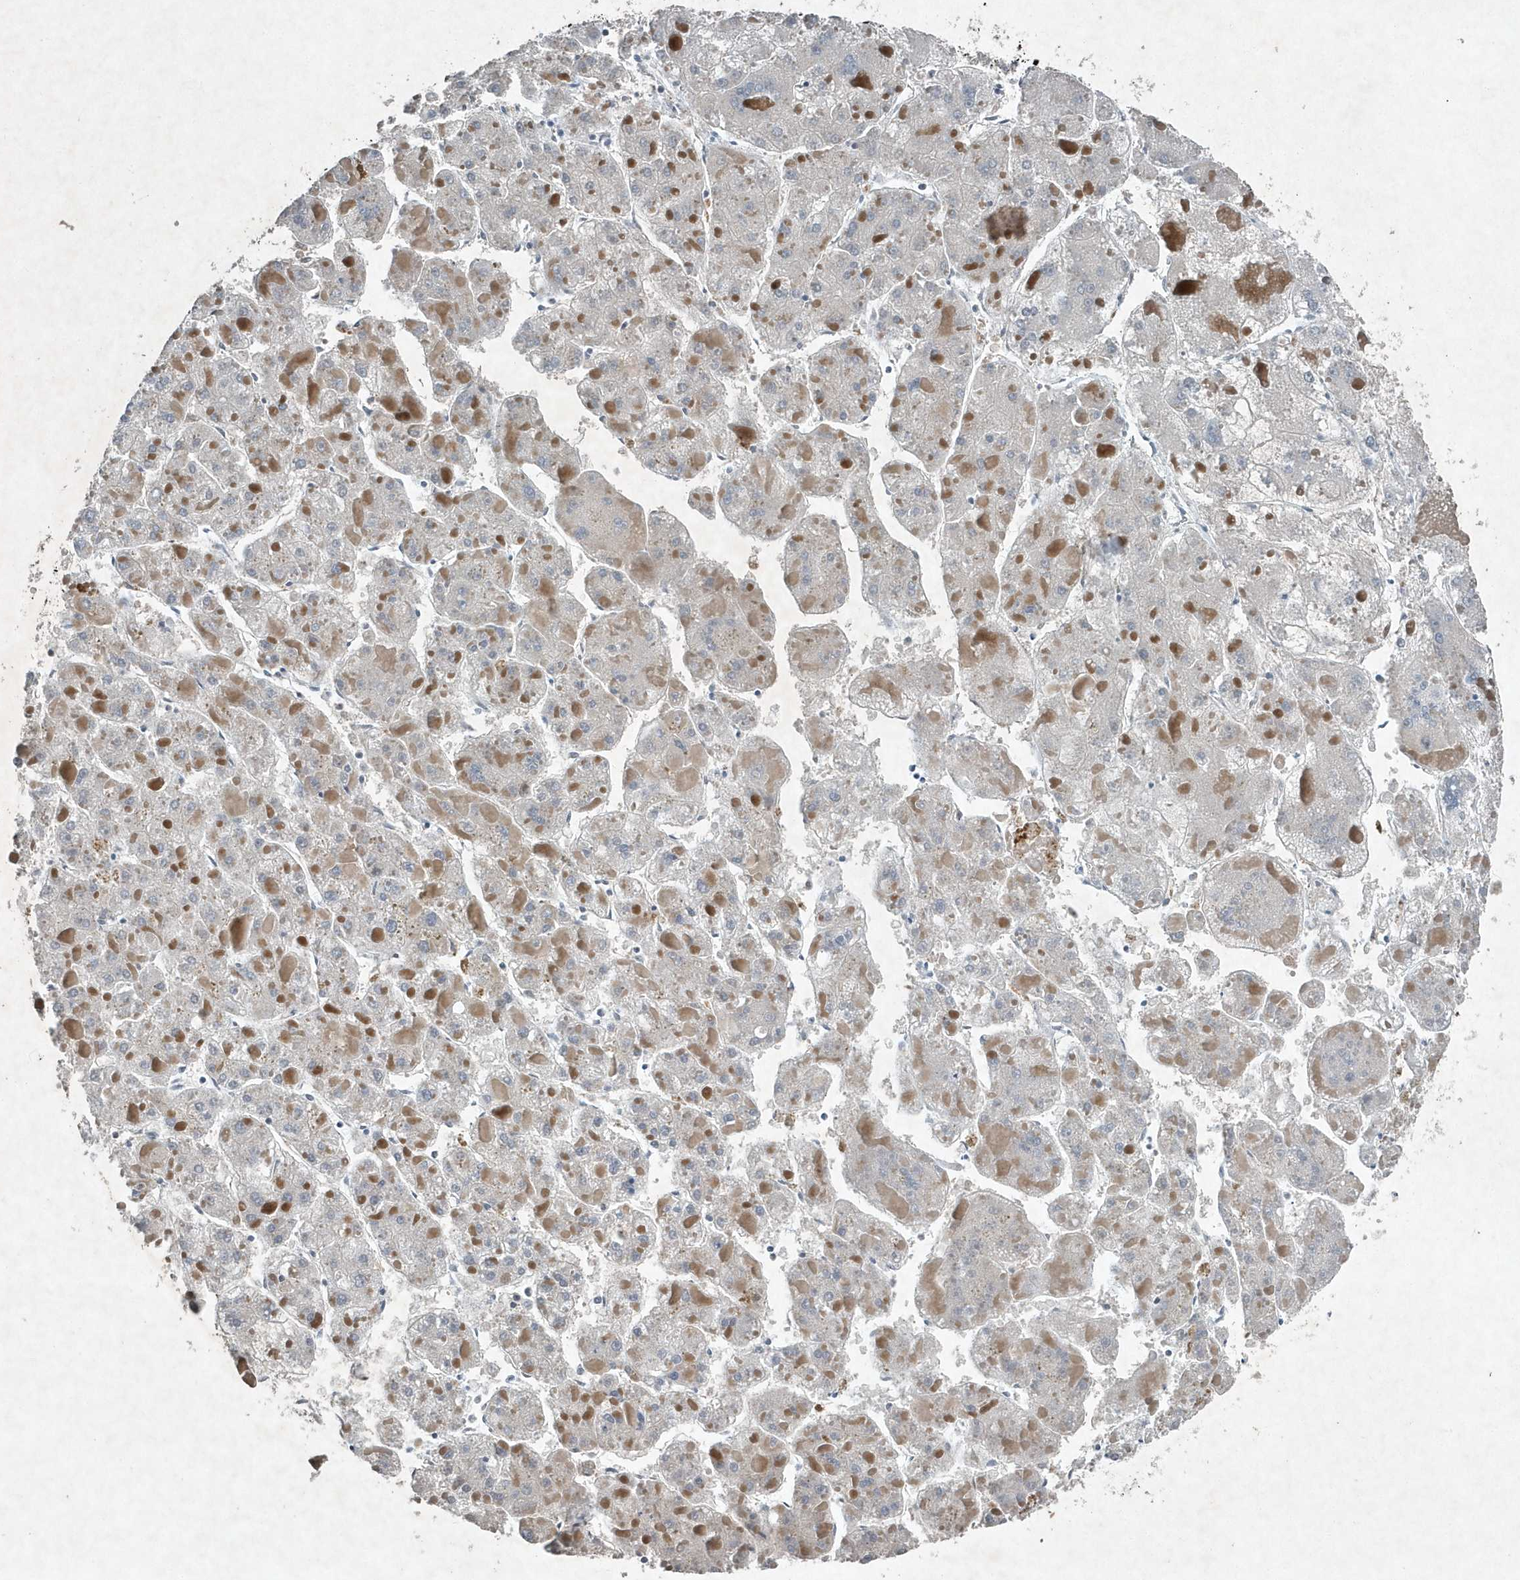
{"staining": {"intensity": "negative", "quantity": "none", "location": "none"}, "tissue": "liver cancer", "cell_type": "Tumor cells", "image_type": "cancer", "snomed": [{"axis": "morphology", "description": "Carcinoma, Hepatocellular, NOS"}, {"axis": "topography", "description": "Liver"}], "caption": "A high-resolution image shows immunohistochemistry staining of liver cancer (hepatocellular carcinoma), which reveals no significant positivity in tumor cells.", "gene": "QTRT2", "patient": {"sex": "female", "age": 73}}